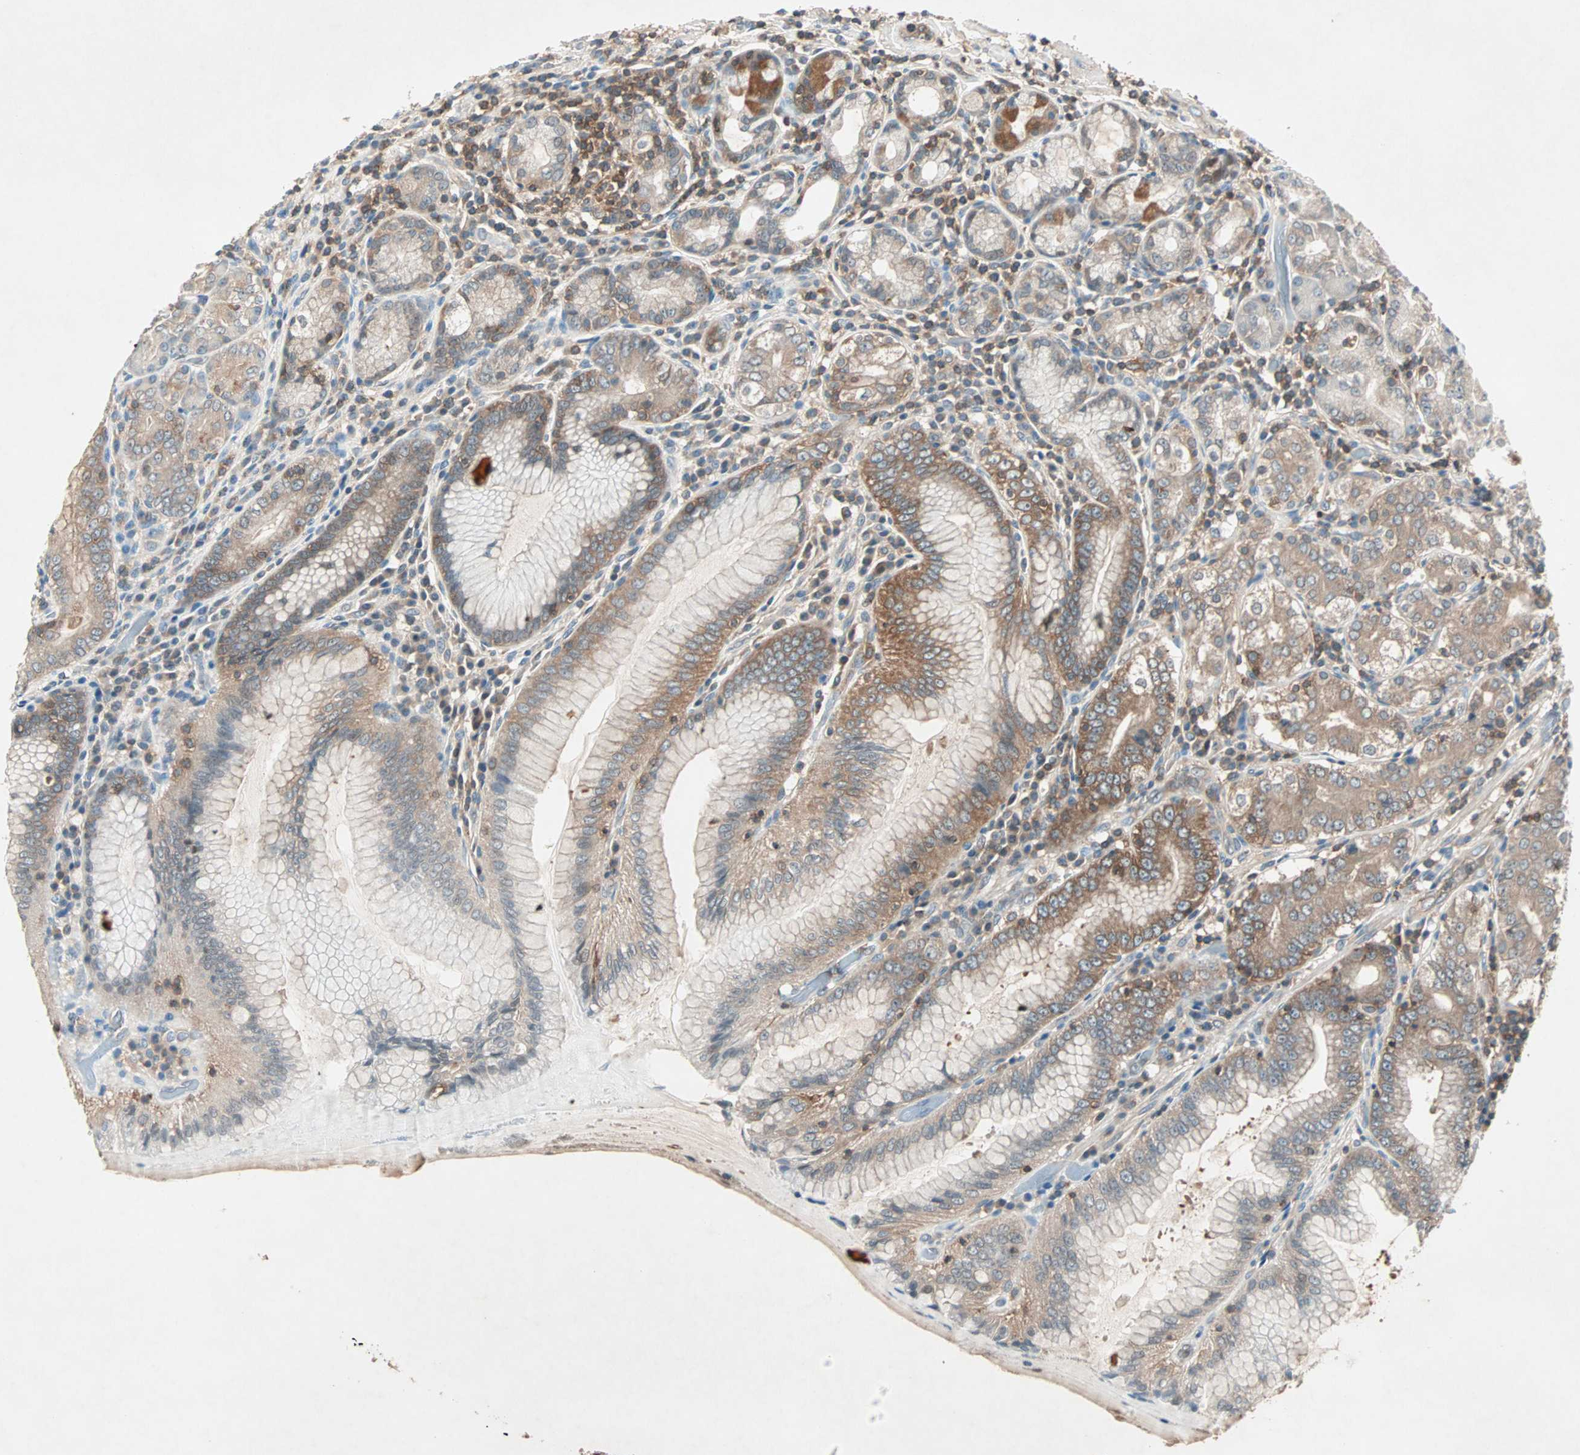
{"staining": {"intensity": "strong", "quantity": ">75%", "location": "cytoplasmic/membranous"}, "tissue": "stomach", "cell_type": "Glandular cells", "image_type": "normal", "snomed": [{"axis": "morphology", "description": "Normal tissue, NOS"}, {"axis": "topography", "description": "Stomach, lower"}], "caption": "Unremarkable stomach was stained to show a protein in brown. There is high levels of strong cytoplasmic/membranous expression in approximately >75% of glandular cells. (Brightfield microscopy of DAB IHC at high magnification).", "gene": "TEC", "patient": {"sex": "female", "age": 76}}